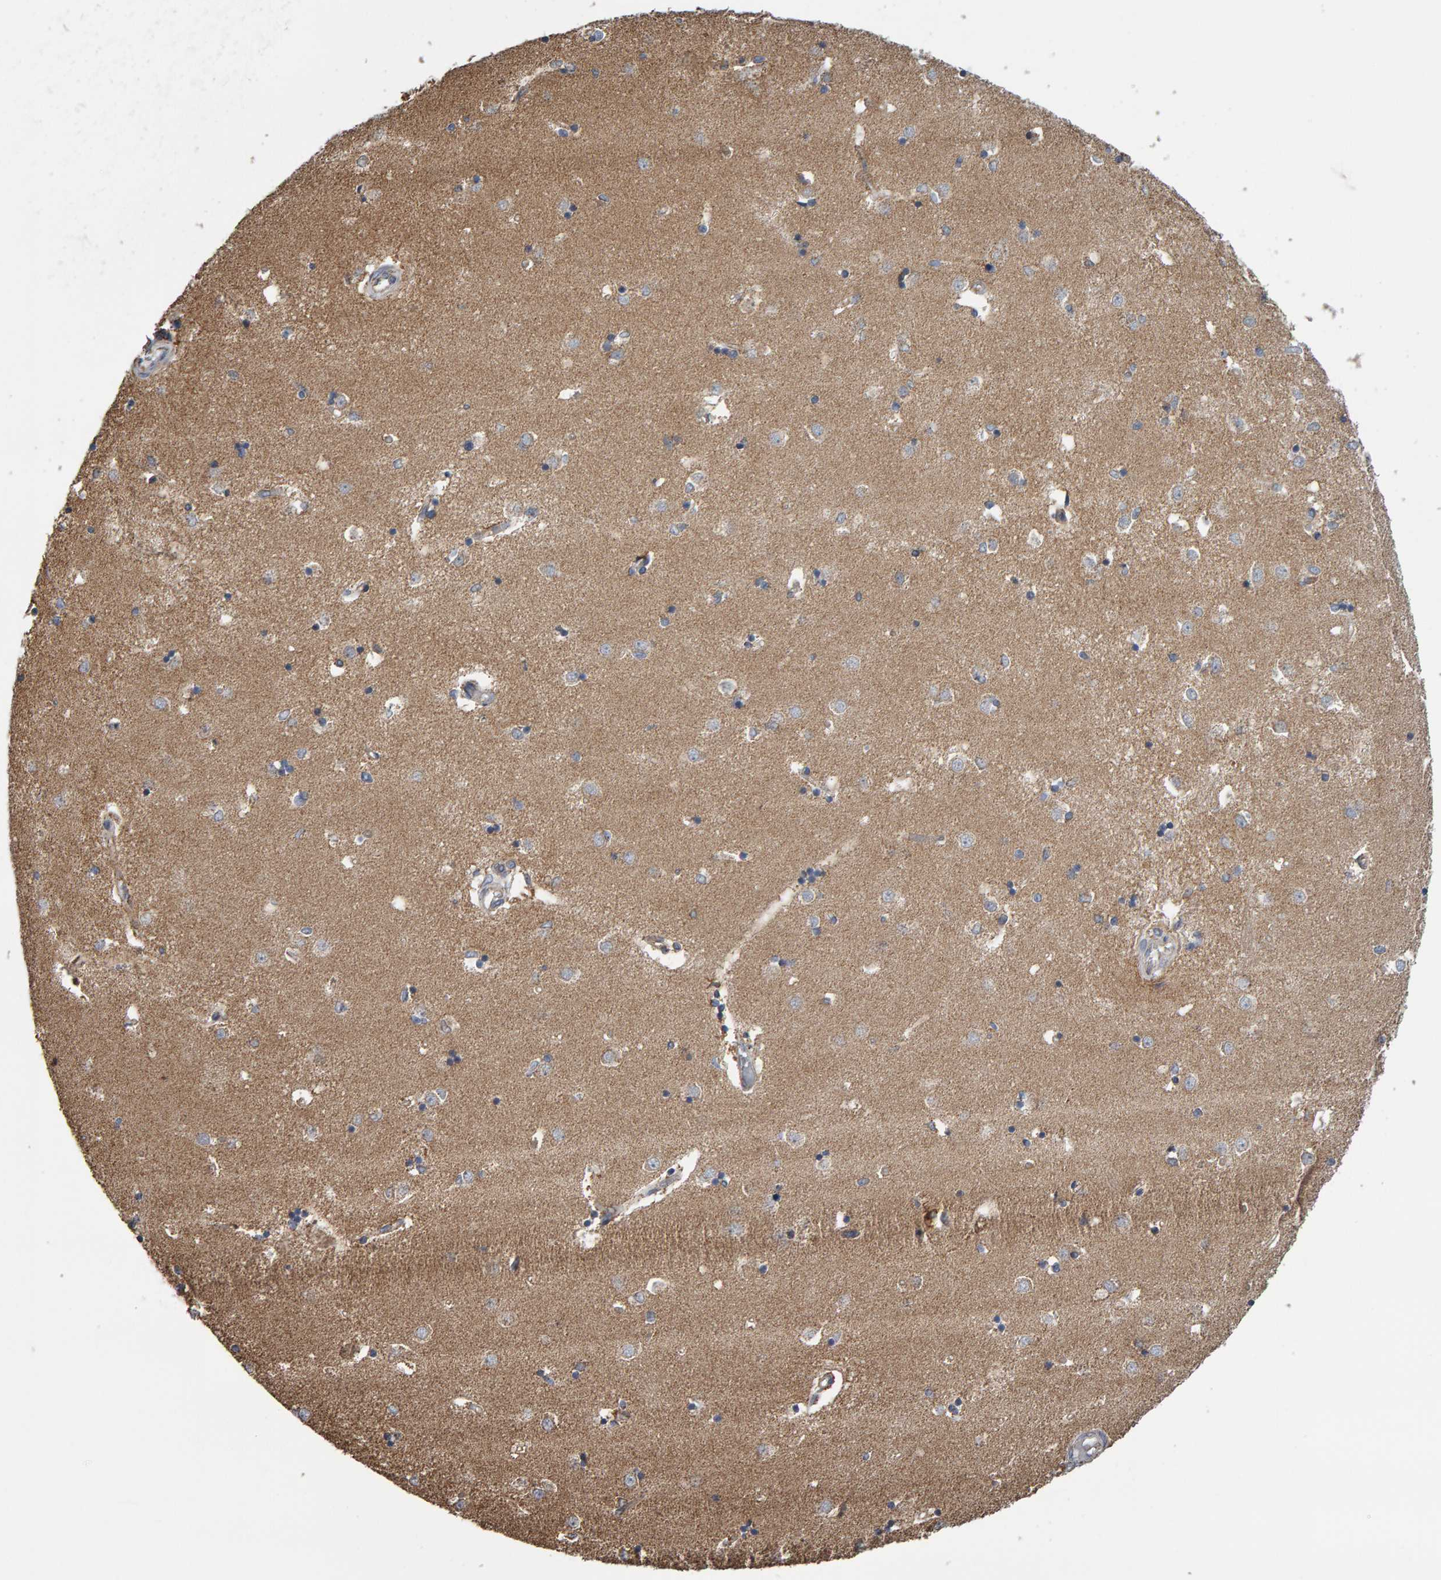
{"staining": {"intensity": "weak", "quantity": "25%-75%", "location": "cytoplasmic/membranous"}, "tissue": "caudate", "cell_type": "Glial cells", "image_type": "normal", "snomed": [{"axis": "morphology", "description": "Normal tissue, NOS"}, {"axis": "topography", "description": "Lateral ventricle wall"}], "caption": "This image displays normal caudate stained with immunohistochemistry to label a protein in brown. The cytoplasmic/membranous of glial cells show weak positivity for the protein. Nuclei are counter-stained blue.", "gene": "TOM1L1", "patient": {"sex": "male", "age": 45}}